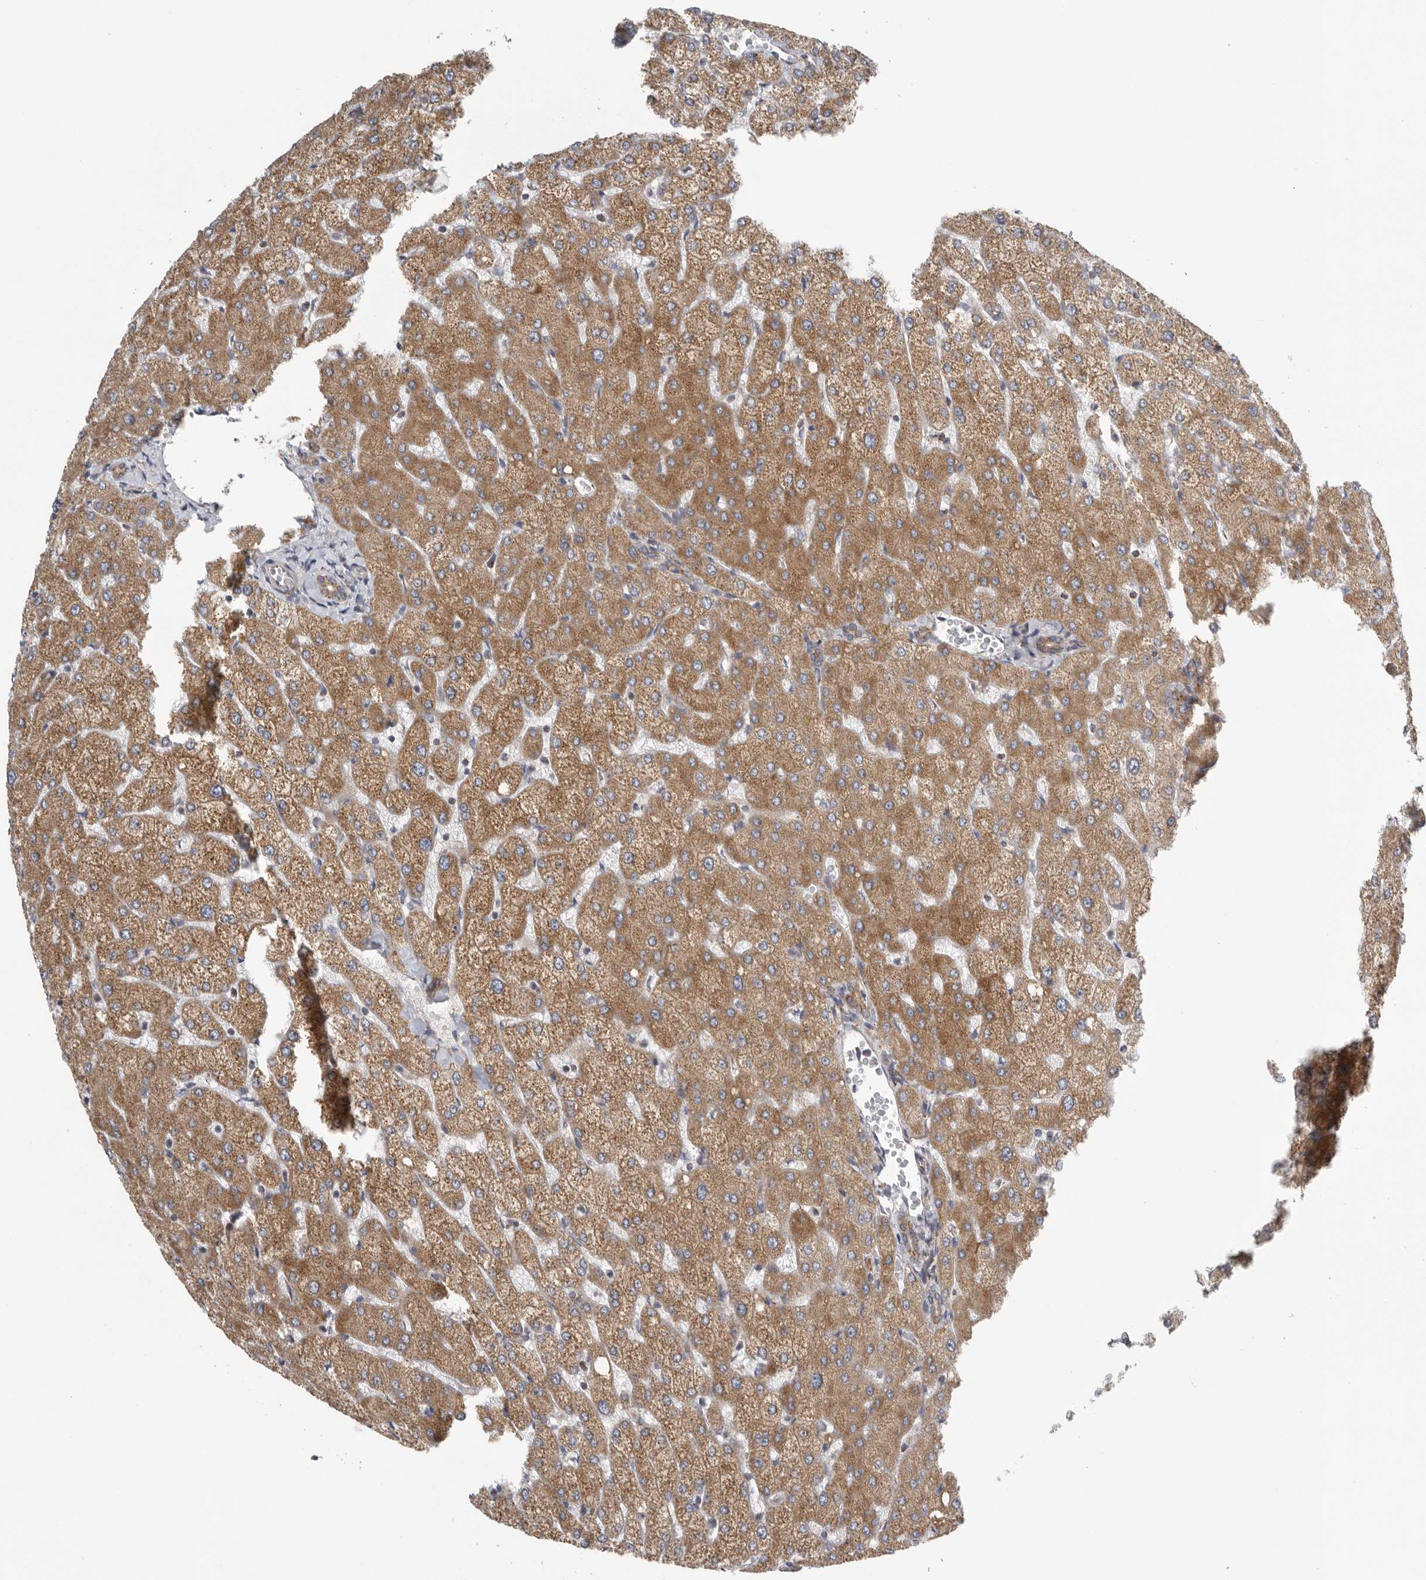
{"staining": {"intensity": "moderate", "quantity": ">75%", "location": "cytoplasmic/membranous"}, "tissue": "liver", "cell_type": "Cholangiocytes", "image_type": "normal", "snomed": [{"axis": "morphology", "description": "Normal tissue, NOS"}, {"axis": "topography", "description": "Liver"}], "caption": "The micrograph shows a brown stain indicating the presence of a protein in the cytoplasmic/membranous of cholangiocytes in liver. (DAB (3,3'-diaminobenzidine) = brown stain, brightfield microscopy at high magnification).", "gene": "FKBP8", "patient": {"sex": "female", "age": 54}}